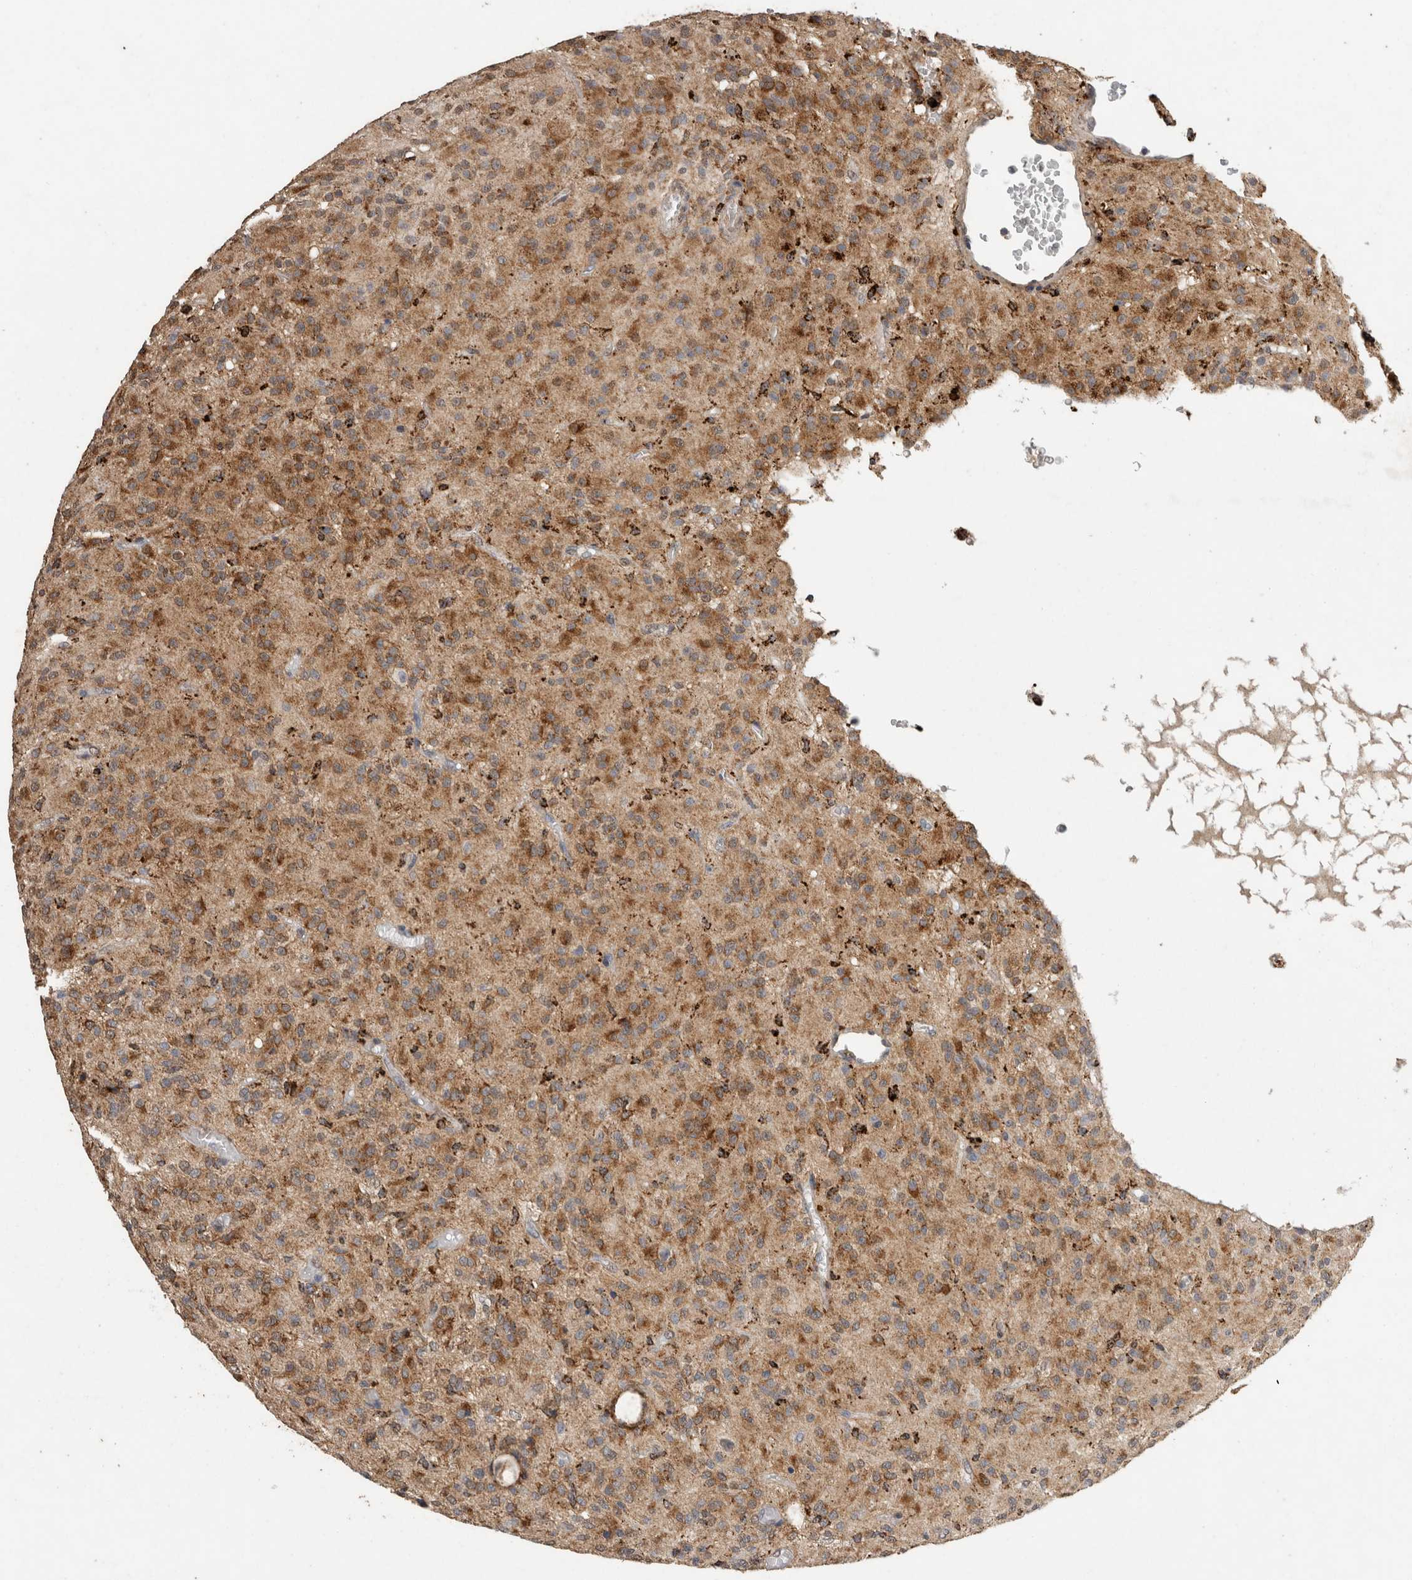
{"staining": {"intensity": "strong", "quantity": "25%-75%", "location": "cytoplasmic/membranous"}, "tissue": "glioma", "cell_type": "Tumor cells", "image_type": "cancer", "snomed": [{"axis": "morphology", "description": "Glioma, malignant, High grade"}, {"axis": "topography", "description": "Brain"}], "caption": "Glioma stained with DAB (3,3'-diaminobenzidine) IHC demonstrates high levels of strong cytoplasmic/membranous expression in about 25%-75% of tumor cells. The protein of interest is shown in brown color, while the nuclei are stained blue.", "gene": "C1QTNF5", "patient": {"sex": "female", "age": 59}}